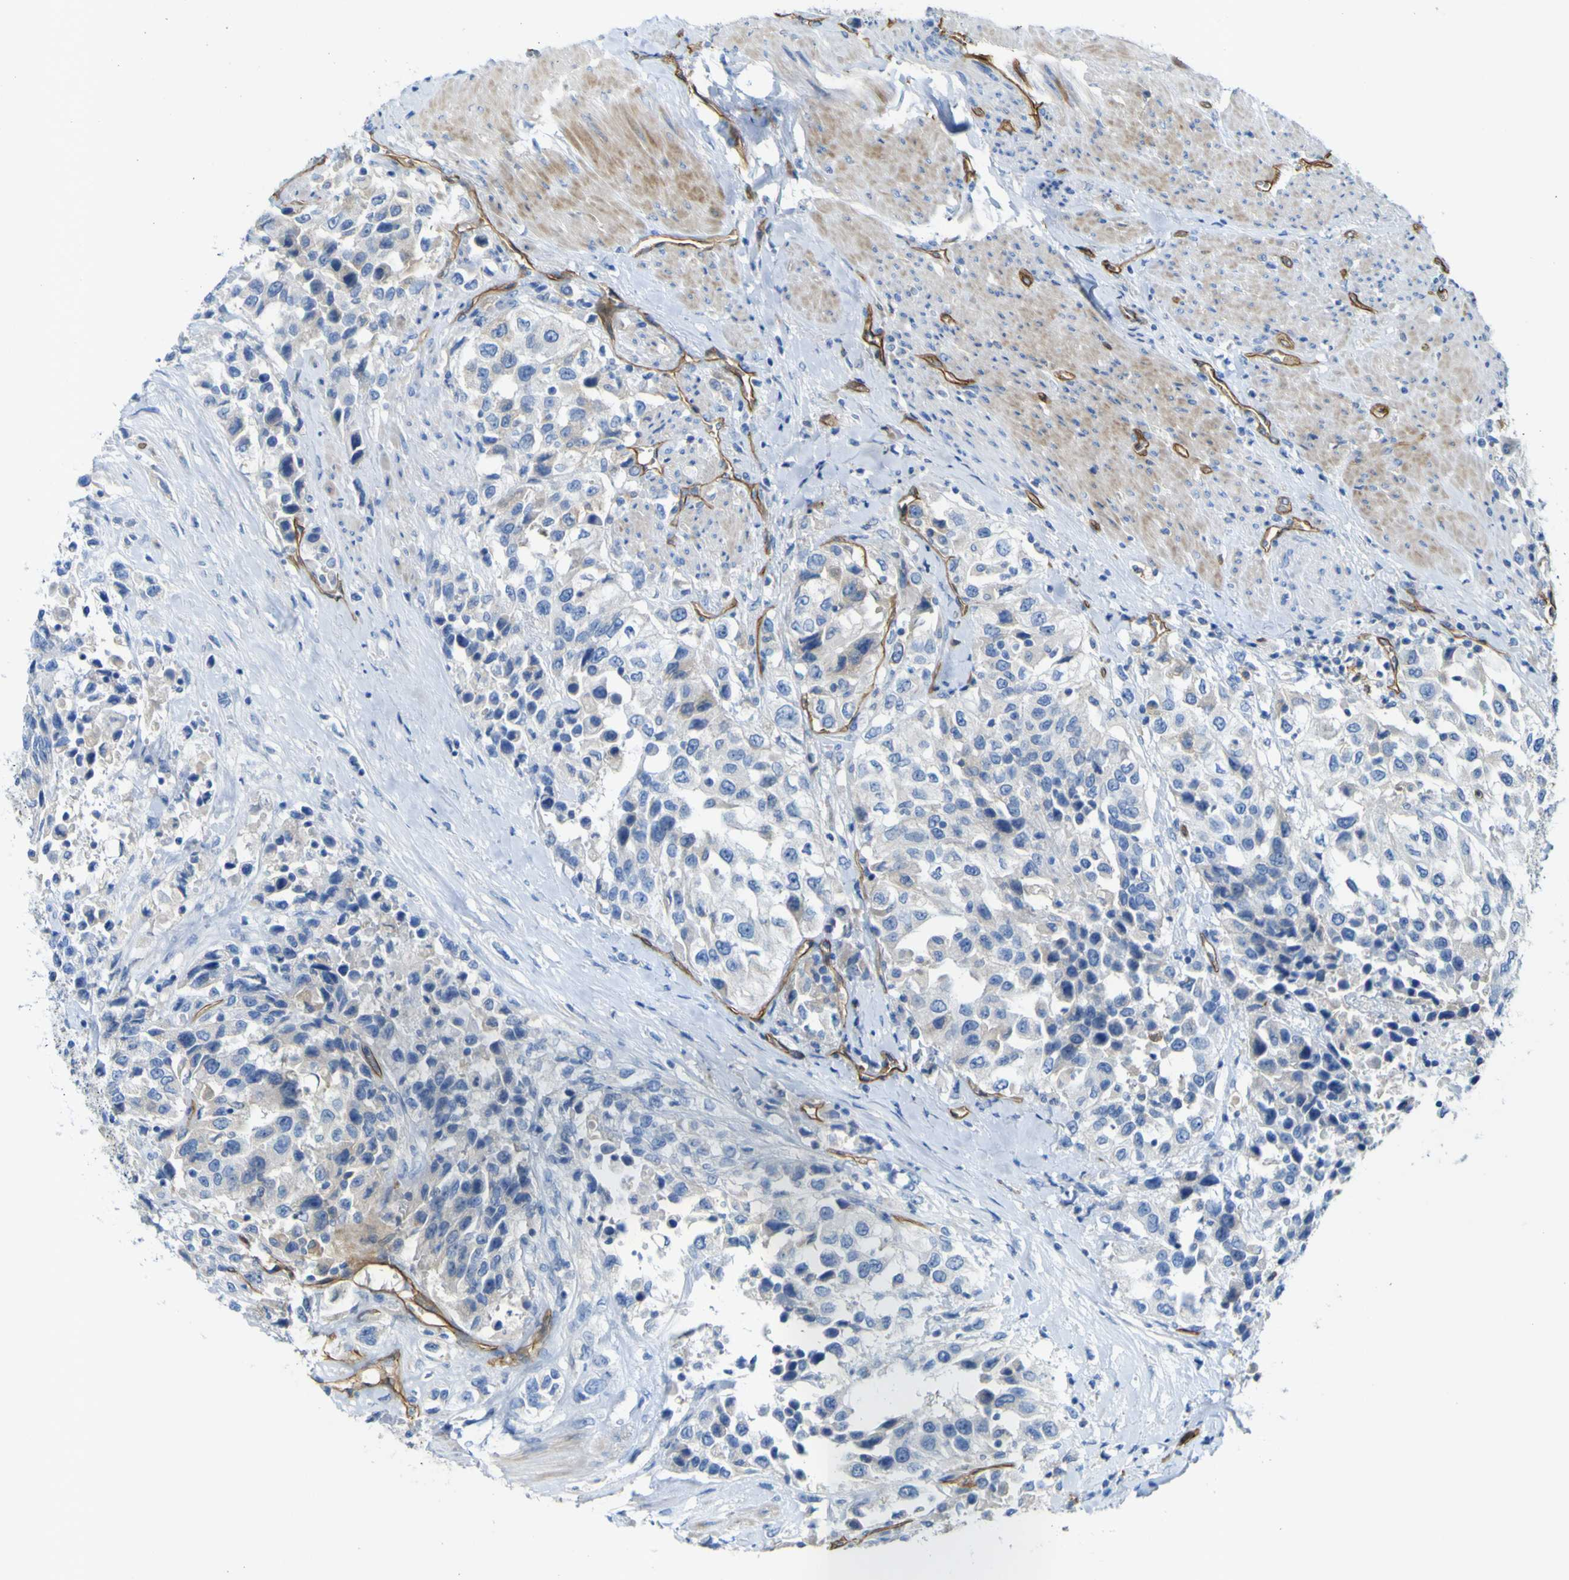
{"staining": {"intensity": "negative", "quantity": "none", "location": "none"}, "tissue": "urothelial cancer", "cell_type": "Tumor cells", "image_type": "cancer", "snomed": [{"axis": "morphology", "description": "Urothelial carcinoma, High grade"}, {"axis": "topography", "description": "Urinary bladder"}], "caption": "A histopathology image of human urothelial cancer is negative for staining in tumor cells.", "gene": "CD93", "patient": {"sex": "female", "age": 80}}